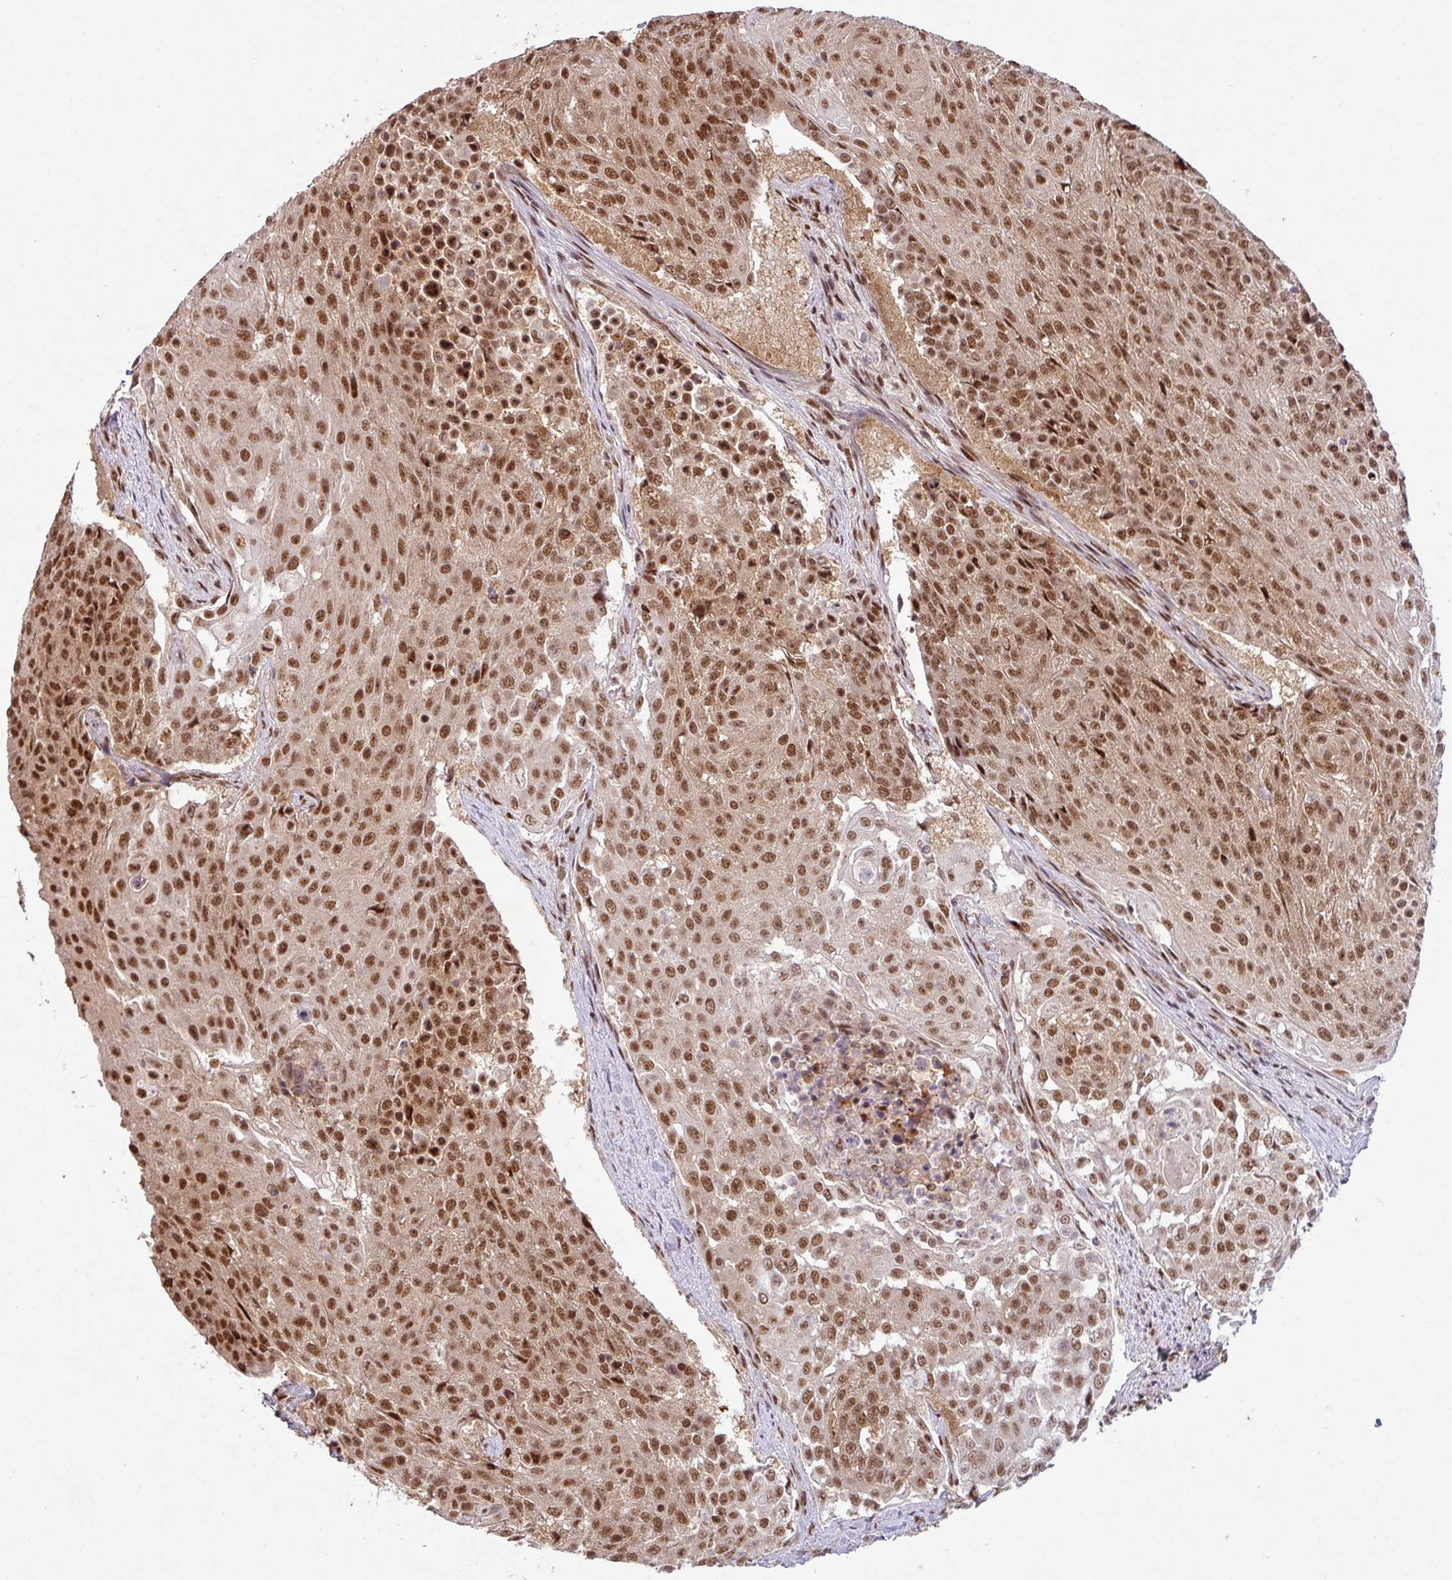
{"staining": {"intensity": "strong", "quantity": ">75%", "location": "nuclear"}, "tissue": "urothelial cancer", "cell_type": "Tumor cells", "image_type": "cancer", "snomed": [{"axis": "morphology", "description": "Urothelial carcinoma, High grade"}, {"axis": "topography", "description": "Urinary bladder"}], "caption": "A brown stain shows strong nuclear staining of a protein in human urothelial carcinoma (high-grade) tumor cells.", "gene": "SRSF2", "patient": {"sex": "female", "age": 63}}